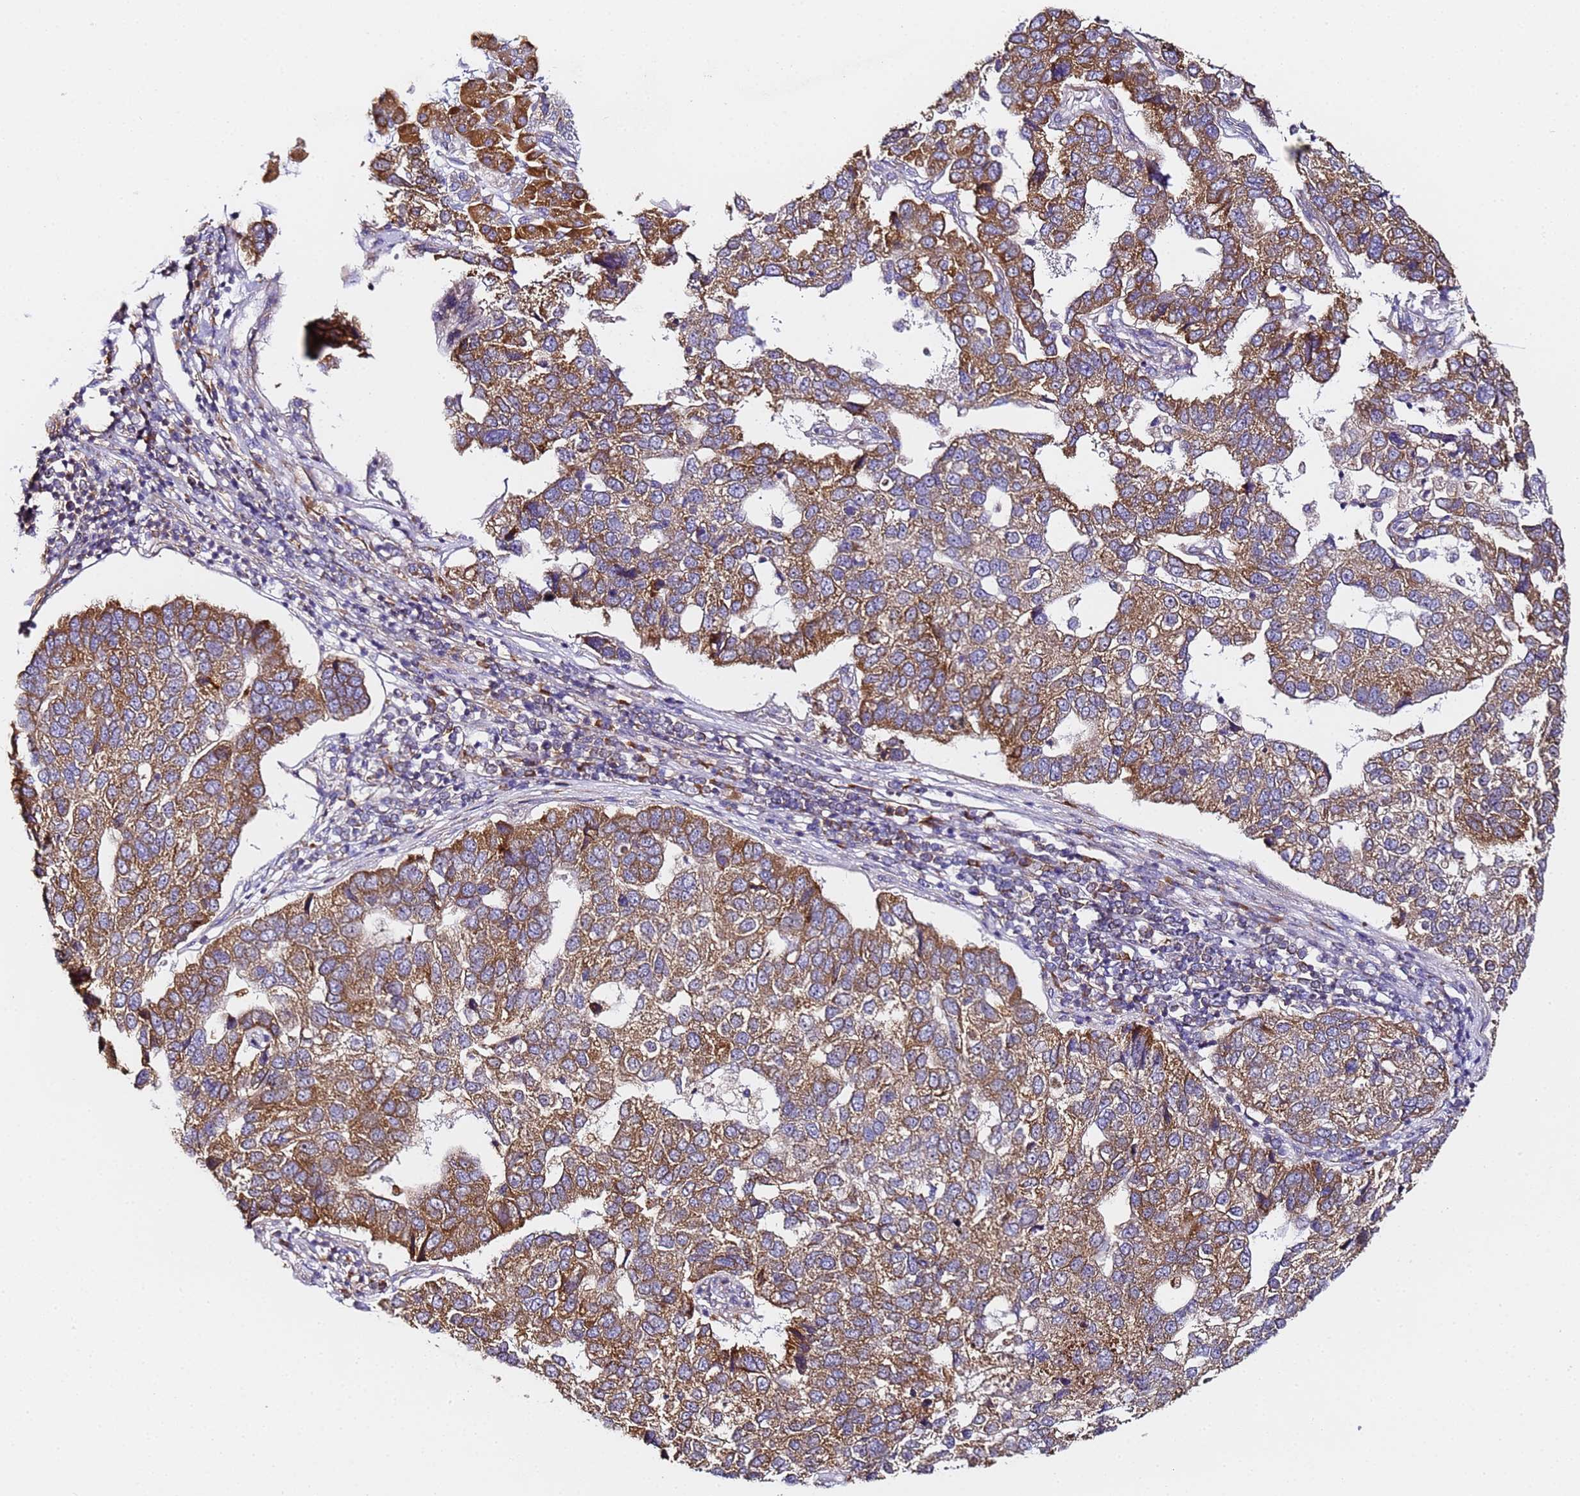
{"staining": {"intensity": "moderate", "quantity": ">75%", "location": "cytoplasmic/membranous"}, "tissue": "pancreatic cancer", "cell_type": "Tumor cells", "image_type": "cancer", "snomed": [{"axis": "morphology", "description": "Adenocarcinoma, NOS"}, {"axis": "topography", "description": "Pancreas"}], "caption": "The immunohistochemical stain highlights moderate cytoplasmic/membranous expression in tumor cells of pancreatic cancer (adenocarcinoma) tissue. (DAB (3,3'-diaminobenzidine) IHC with brightfield microscopy, high magnification).", "gene": "RPL13A", "patient": {"sex": "female", "age": 61}}